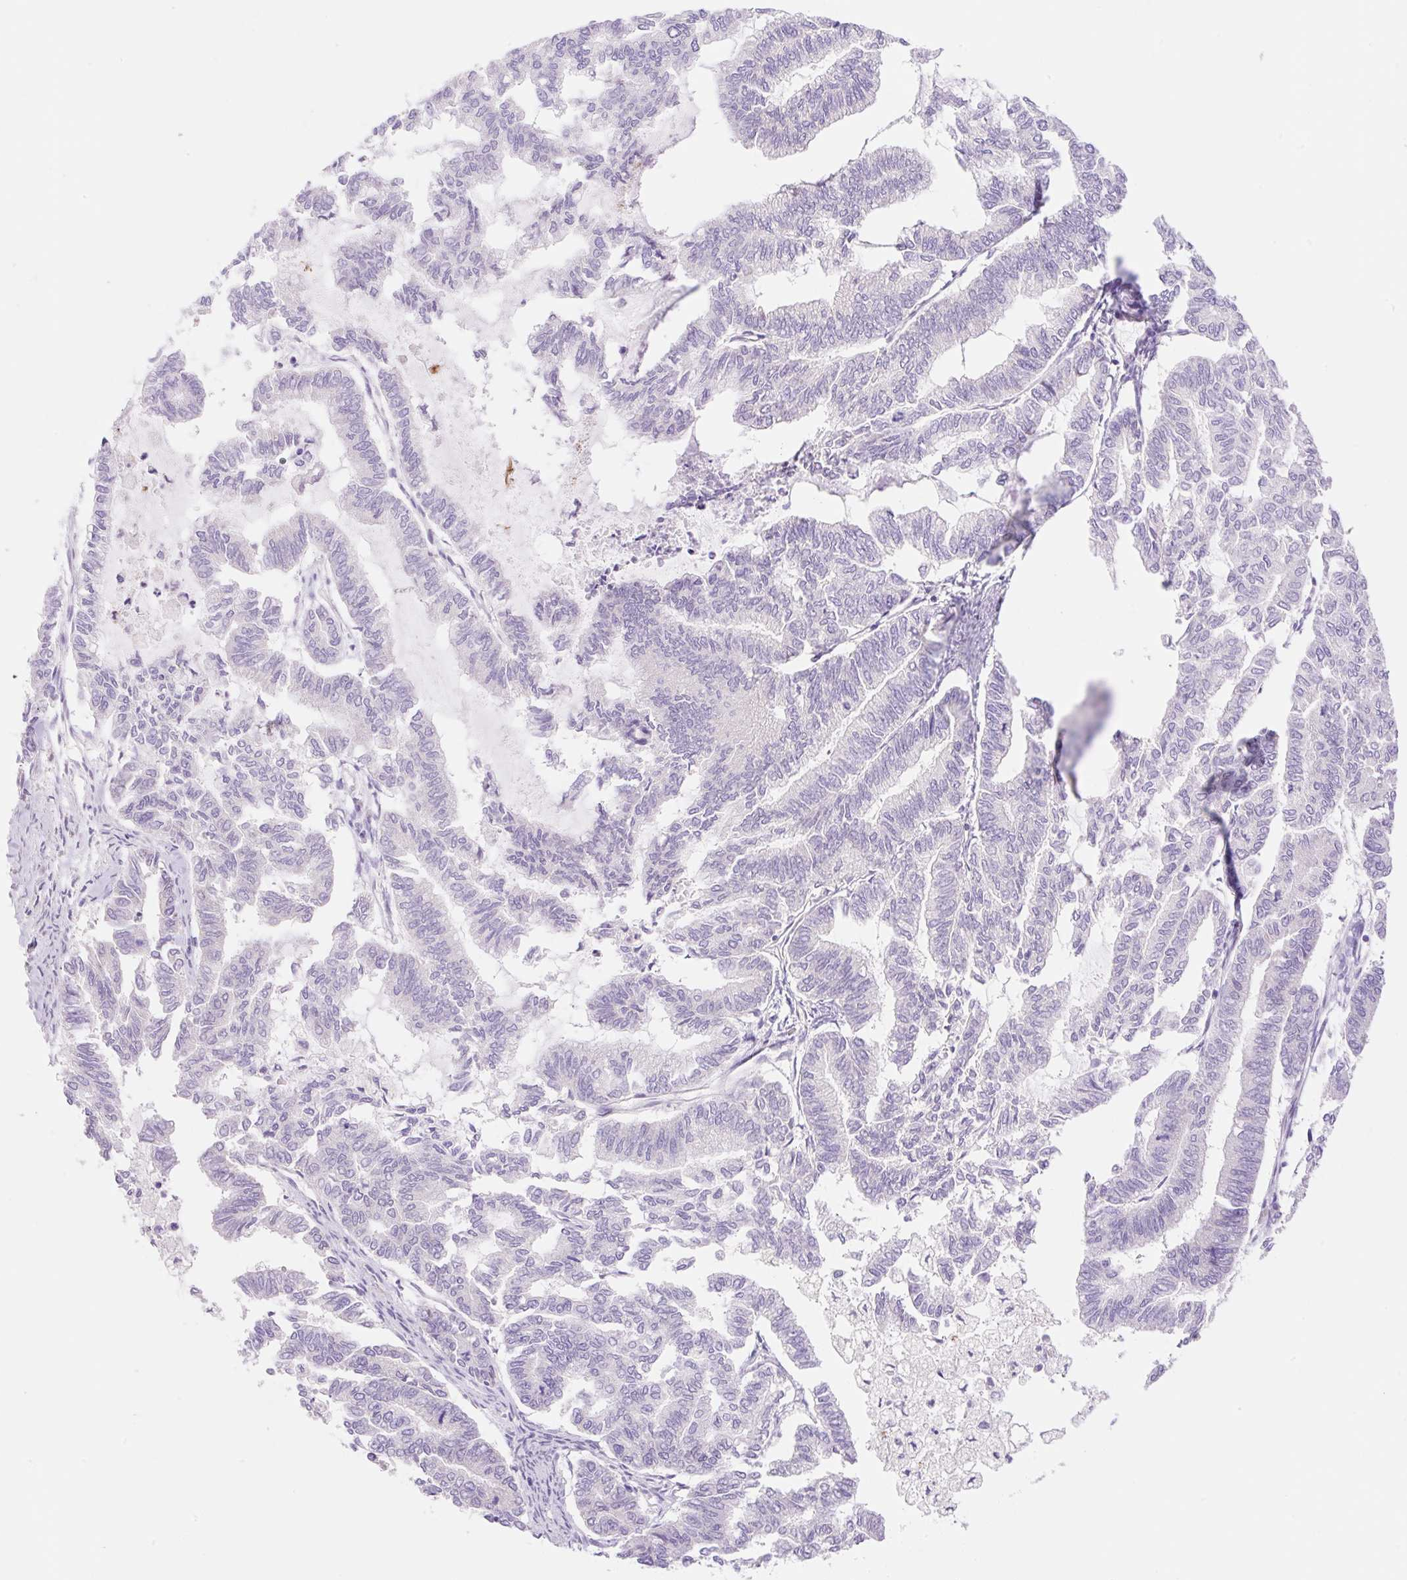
{"staining": {"intensity": "negative", "quantity": "none", "location": "none"}, "tissue": "endometrial cancer", "cell_type": "Tumor cells", "image_type": "cancer", "snomed": [{"axis": "morphology", "description": "Adenocarcinoma, NOS"}, {"axis": "topography", "description": "Endometrium"}], "caption": "An IHC histopathology image of endometrial cancer (adenocarcinoma) is shown. There is no staining in tumor cells of endometrial cancer (adenocarcinoma).", "gene": "DENND5A", "patient": {"sex": "female", "age": 79}}